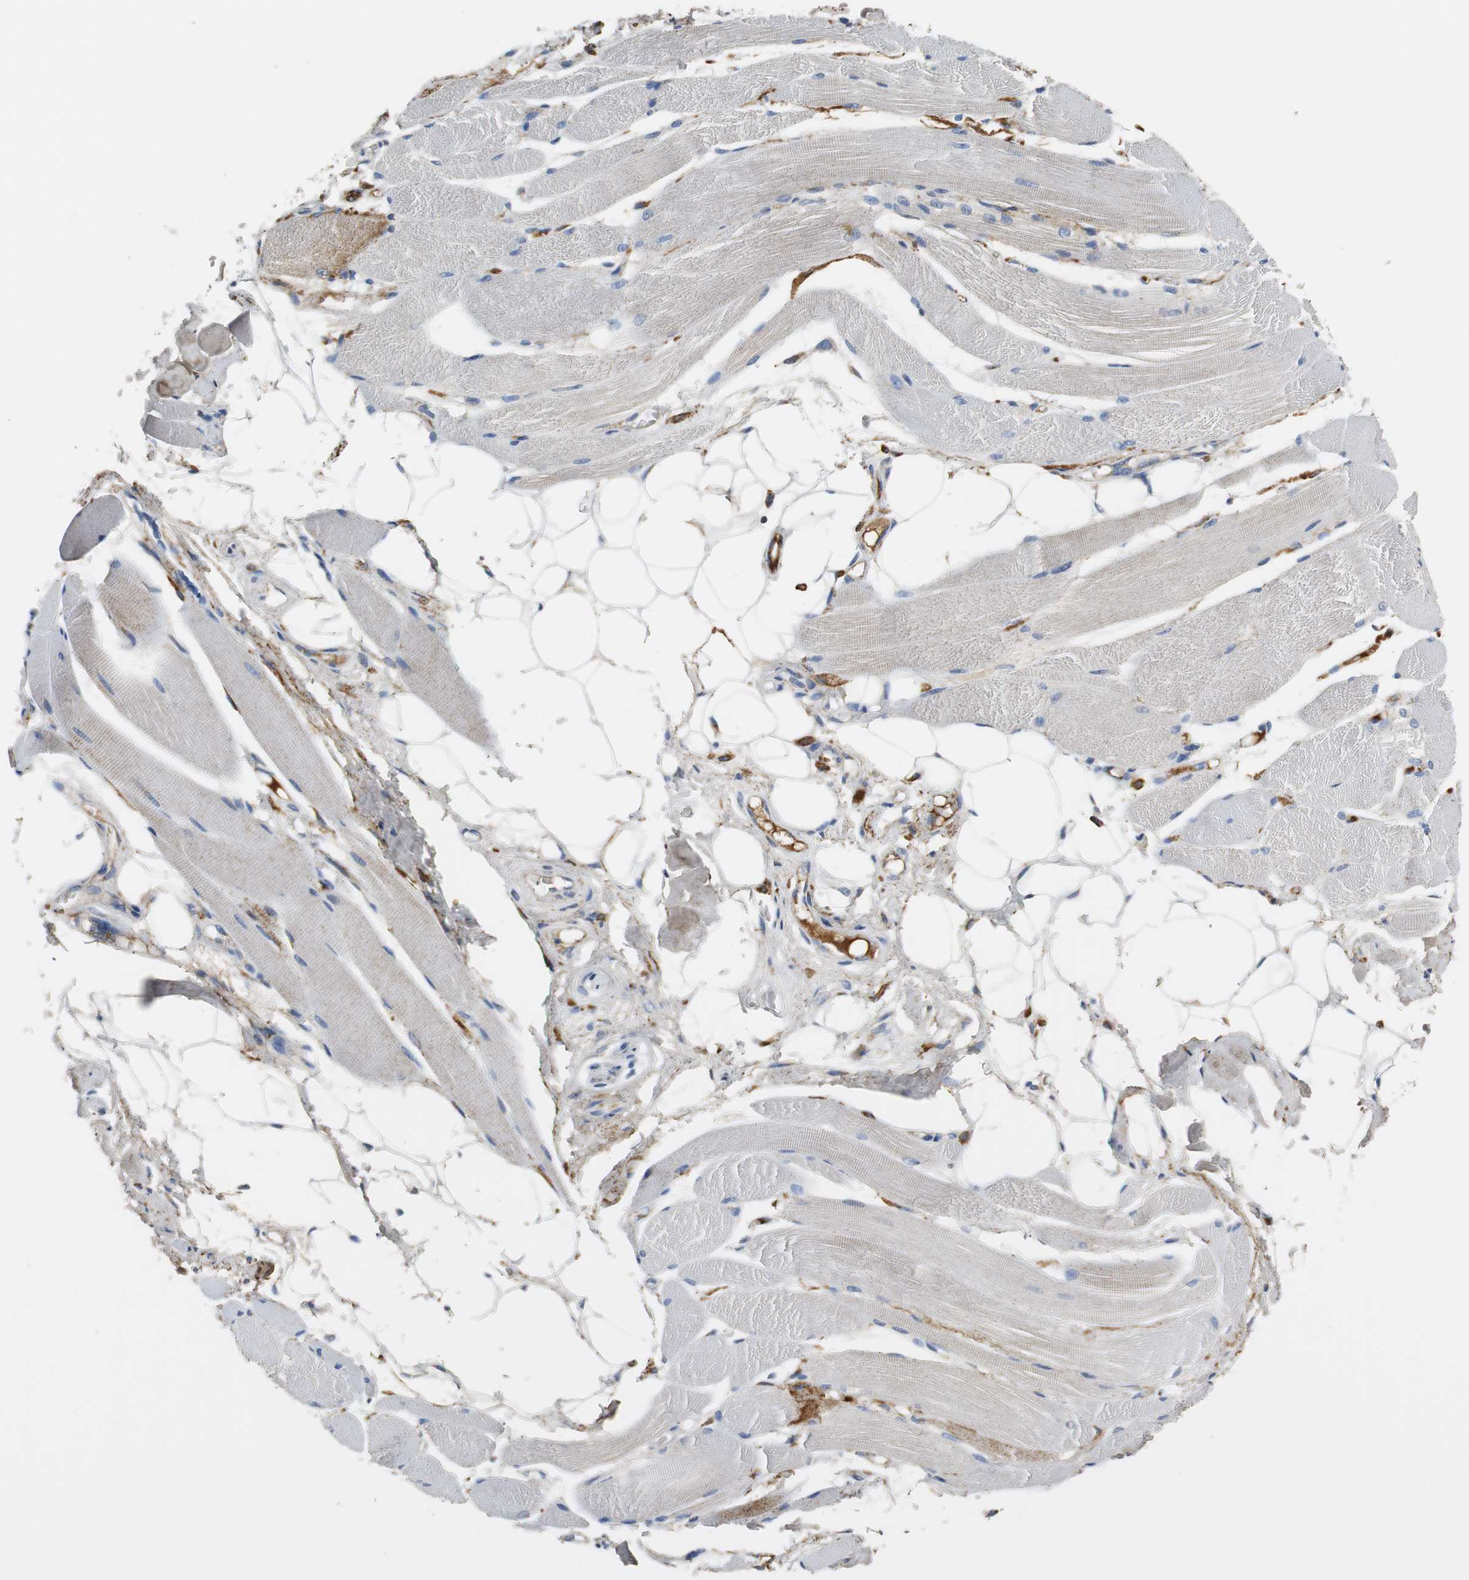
{"staining": {"intensity": "negative", "quantity": "none", "location": "none"}, "tissue": "skeletal muscle", "cell_type": "Myocytes", "image_type": "normal", "snomed": [{"axis": "morphology", "description": "Normal tissue, NOS"}, {"axis": "topography", "description": "Skeletal muscle"}, {"axis": "topography", "description": "Peripheral nerve tissue"}], "caption": "IHC histopathology image of normal skeletal muscle: human skeletal muscle stained with DAB (3,3'-diaminobenzidine) reveals no significant protein positivity in myocytes. (DAB (3,3'-diaminobenzidine) immunohistochemistry visualized using brightfield microscopy, high magnification).", "gene": "C1QTNF7", "patient": {"sex": "female", "age": 84}}